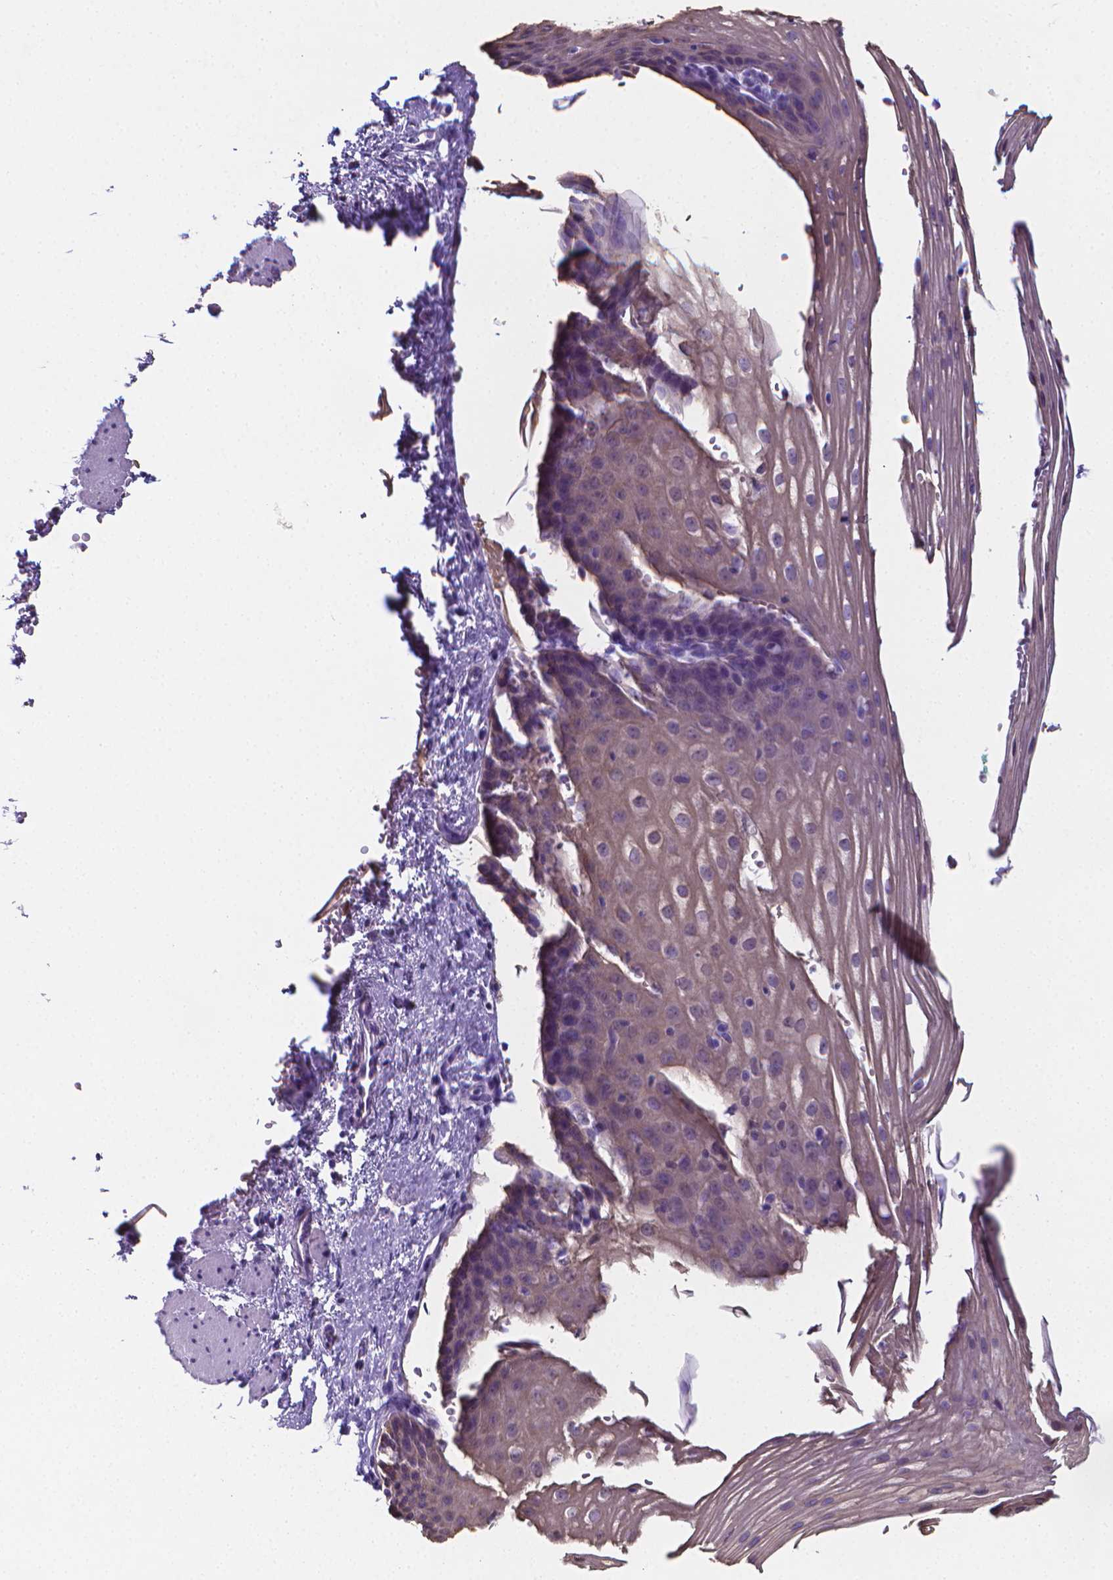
{"staining": {"intensity": "weak", "quantity": "<25%", "location": "cytoplasmic/membranous"}, "tissue": "esophagus", "cell_type": "Squamous epithelial cells", "image_type": "normal", "snomed": [{"axis": "morphology", "description": "Normal tissue, NOS"}, {"axis": "topography", "description": "Esophagus"}], "caption": "Unremarkable esophagus was stained to show a protein in brown. There is no significant positivity in squamous epithelial cells.", "gene": "LRRC73", "patient": {"sex": "male", "age": 62}}